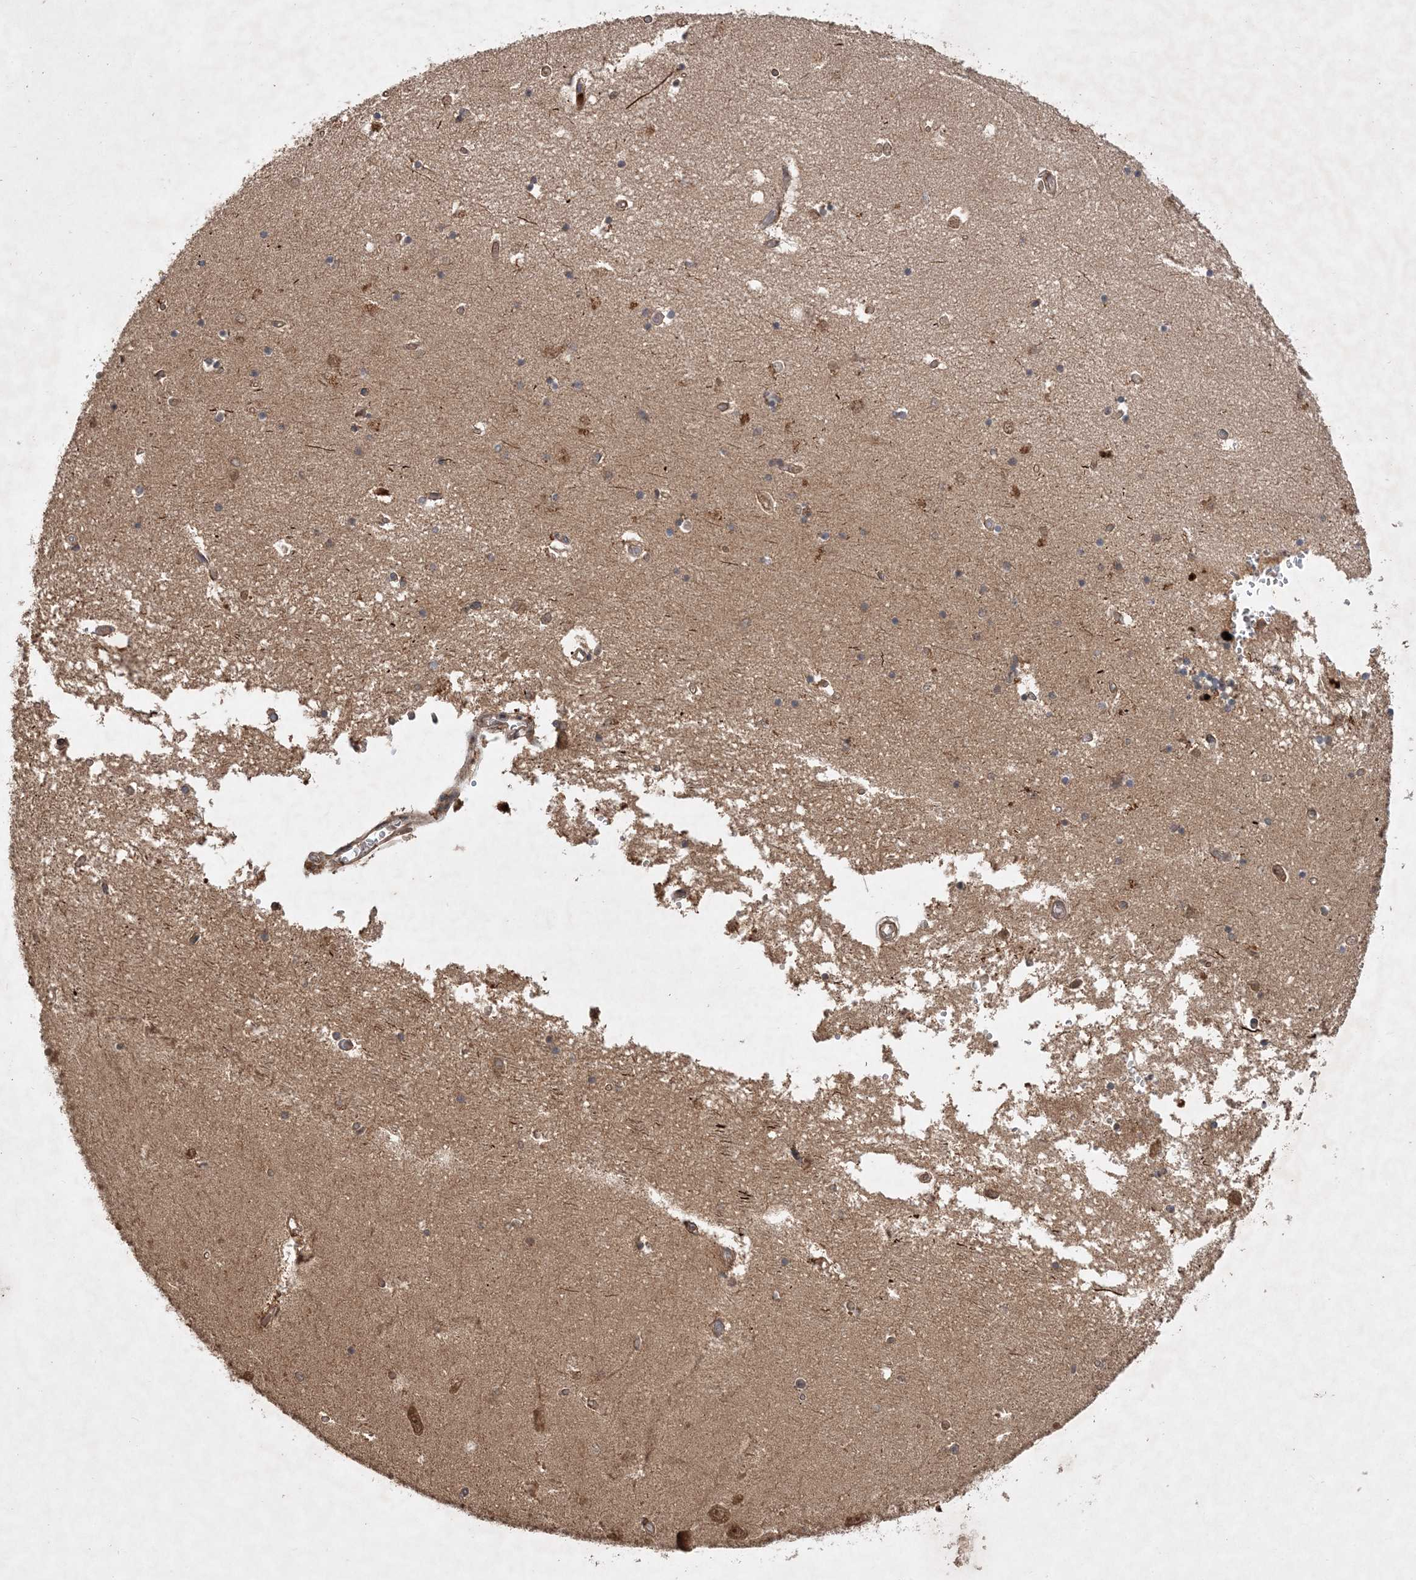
{"staining": {"intensity": "negative", "quantity": "none", "location": "none"}, "tissue": "hippocampus", "cell_type": "Glial cells", "image_type": "normal", "snomed": [{"axis": "morphology", "description": "Normal tissue, NOS"}, {"axis": "topography", "description": "Hippocampus"}], "caption": "Immunohistochemistry micrograph of unremarkable hippocampus: hippocampus stained with DAB (3,3'-diaminobenzidine) displays no significant protein expression in glial cells. Brightfield microscopy of immunohistochemistry stained with DAB (3,3'-diaminobenzidine) (brown) and hematoxylin (blue), captured at high magnification.", "gene": "UBR3", "patient": {"sex": "male", "age": 45}}